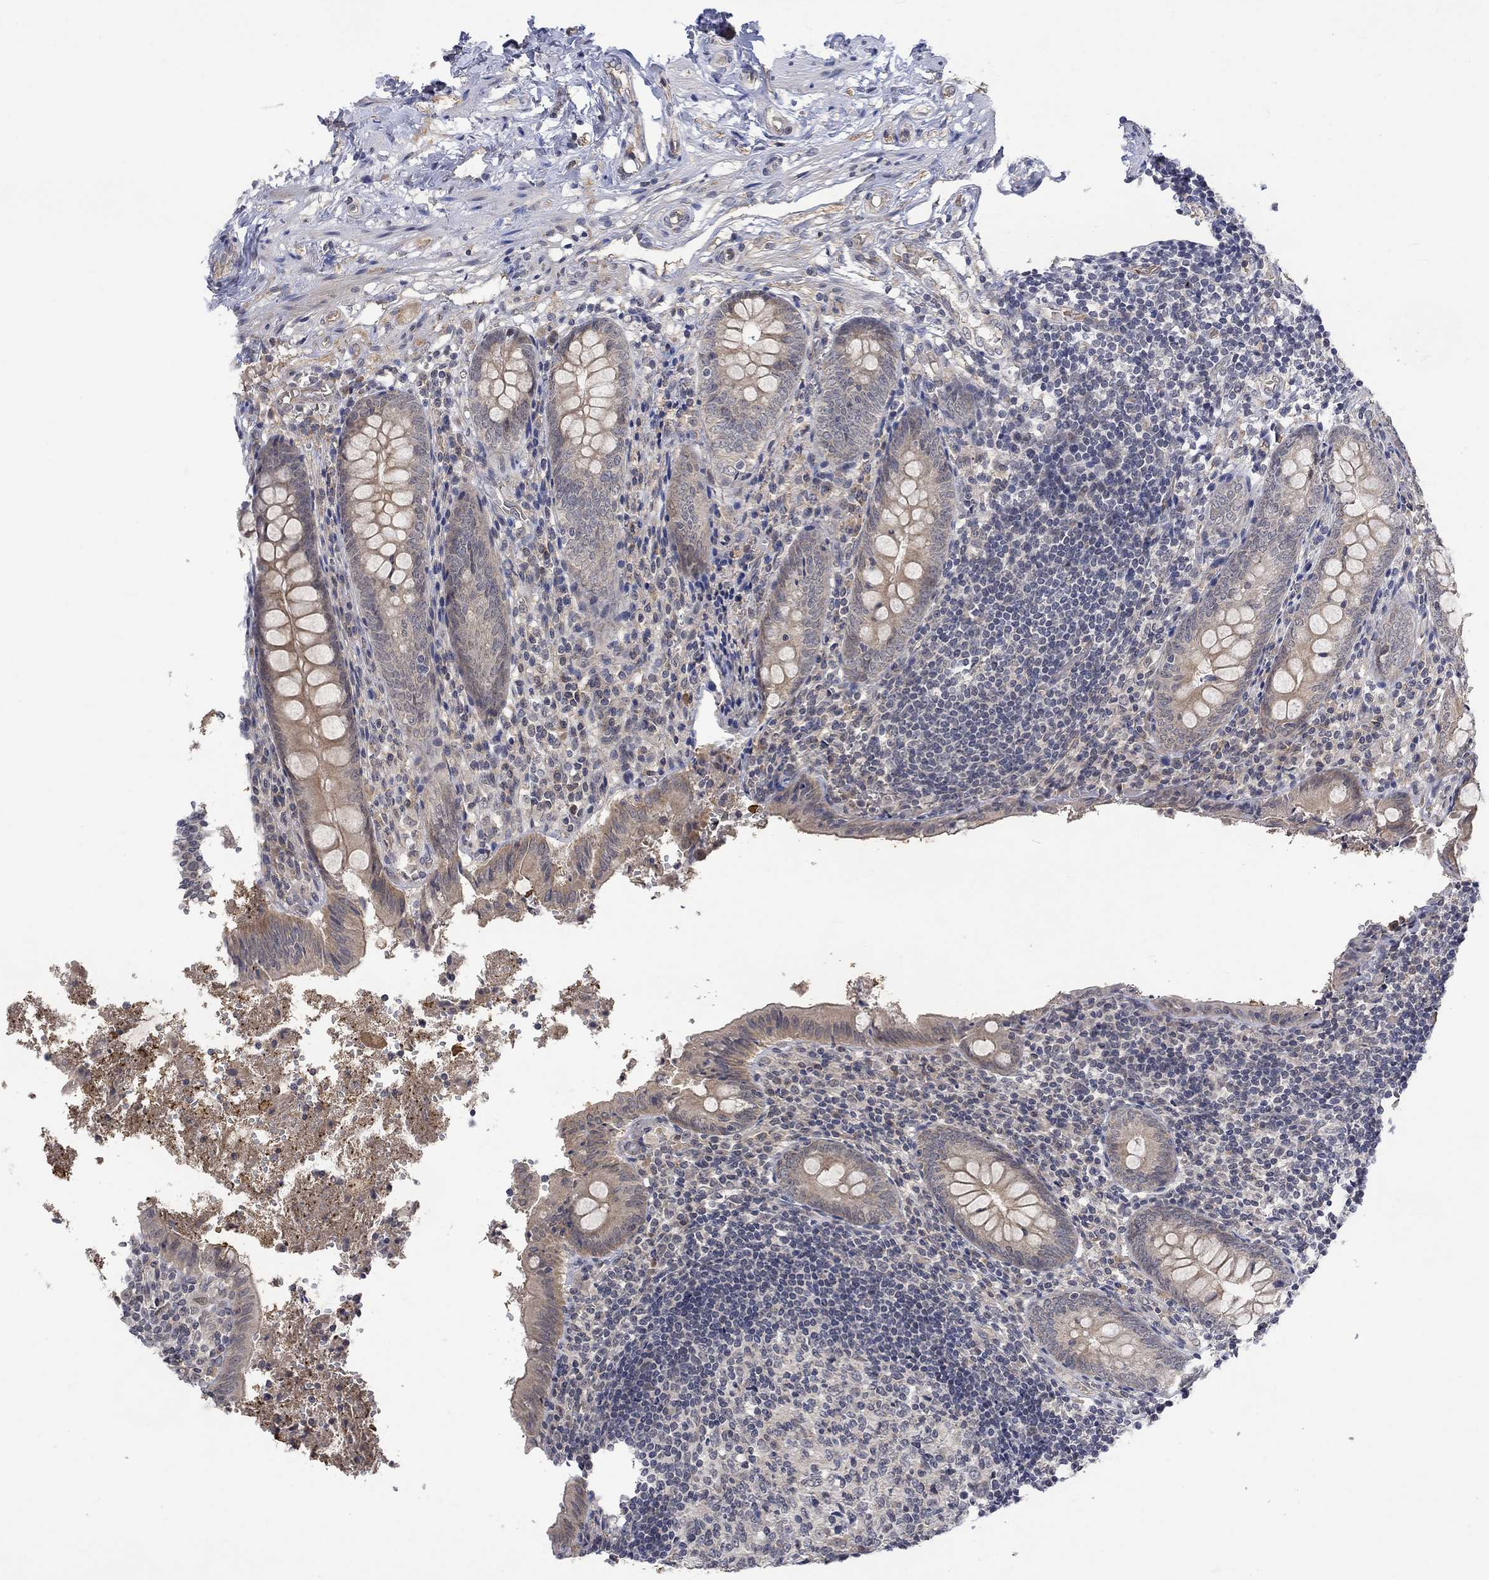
{"staining": {"intensity": "weak", "quantity": "25%-75%", "location": "cytoplasmic/membranous"}, "tissue": "appendix", "cell_type": "Glandular cells", "image_type": "normal", "snomed": [{"axis": "morphology", "description": "Normal tissue, NOS"}, {"axis": "topography", "description": "Appendix"}], "caption": "DAB immunohistochemical staining of normal appendix exhibits weak cytoplasmic/membranous protein expression in about 25%-75% of glandular cells. (DAB (3,3'-diaminobenzidine) IHC with brightfield microscopy, high magnification).", "gene": "GRIN2D", "patient": {"sex": "female", "age": 23}}